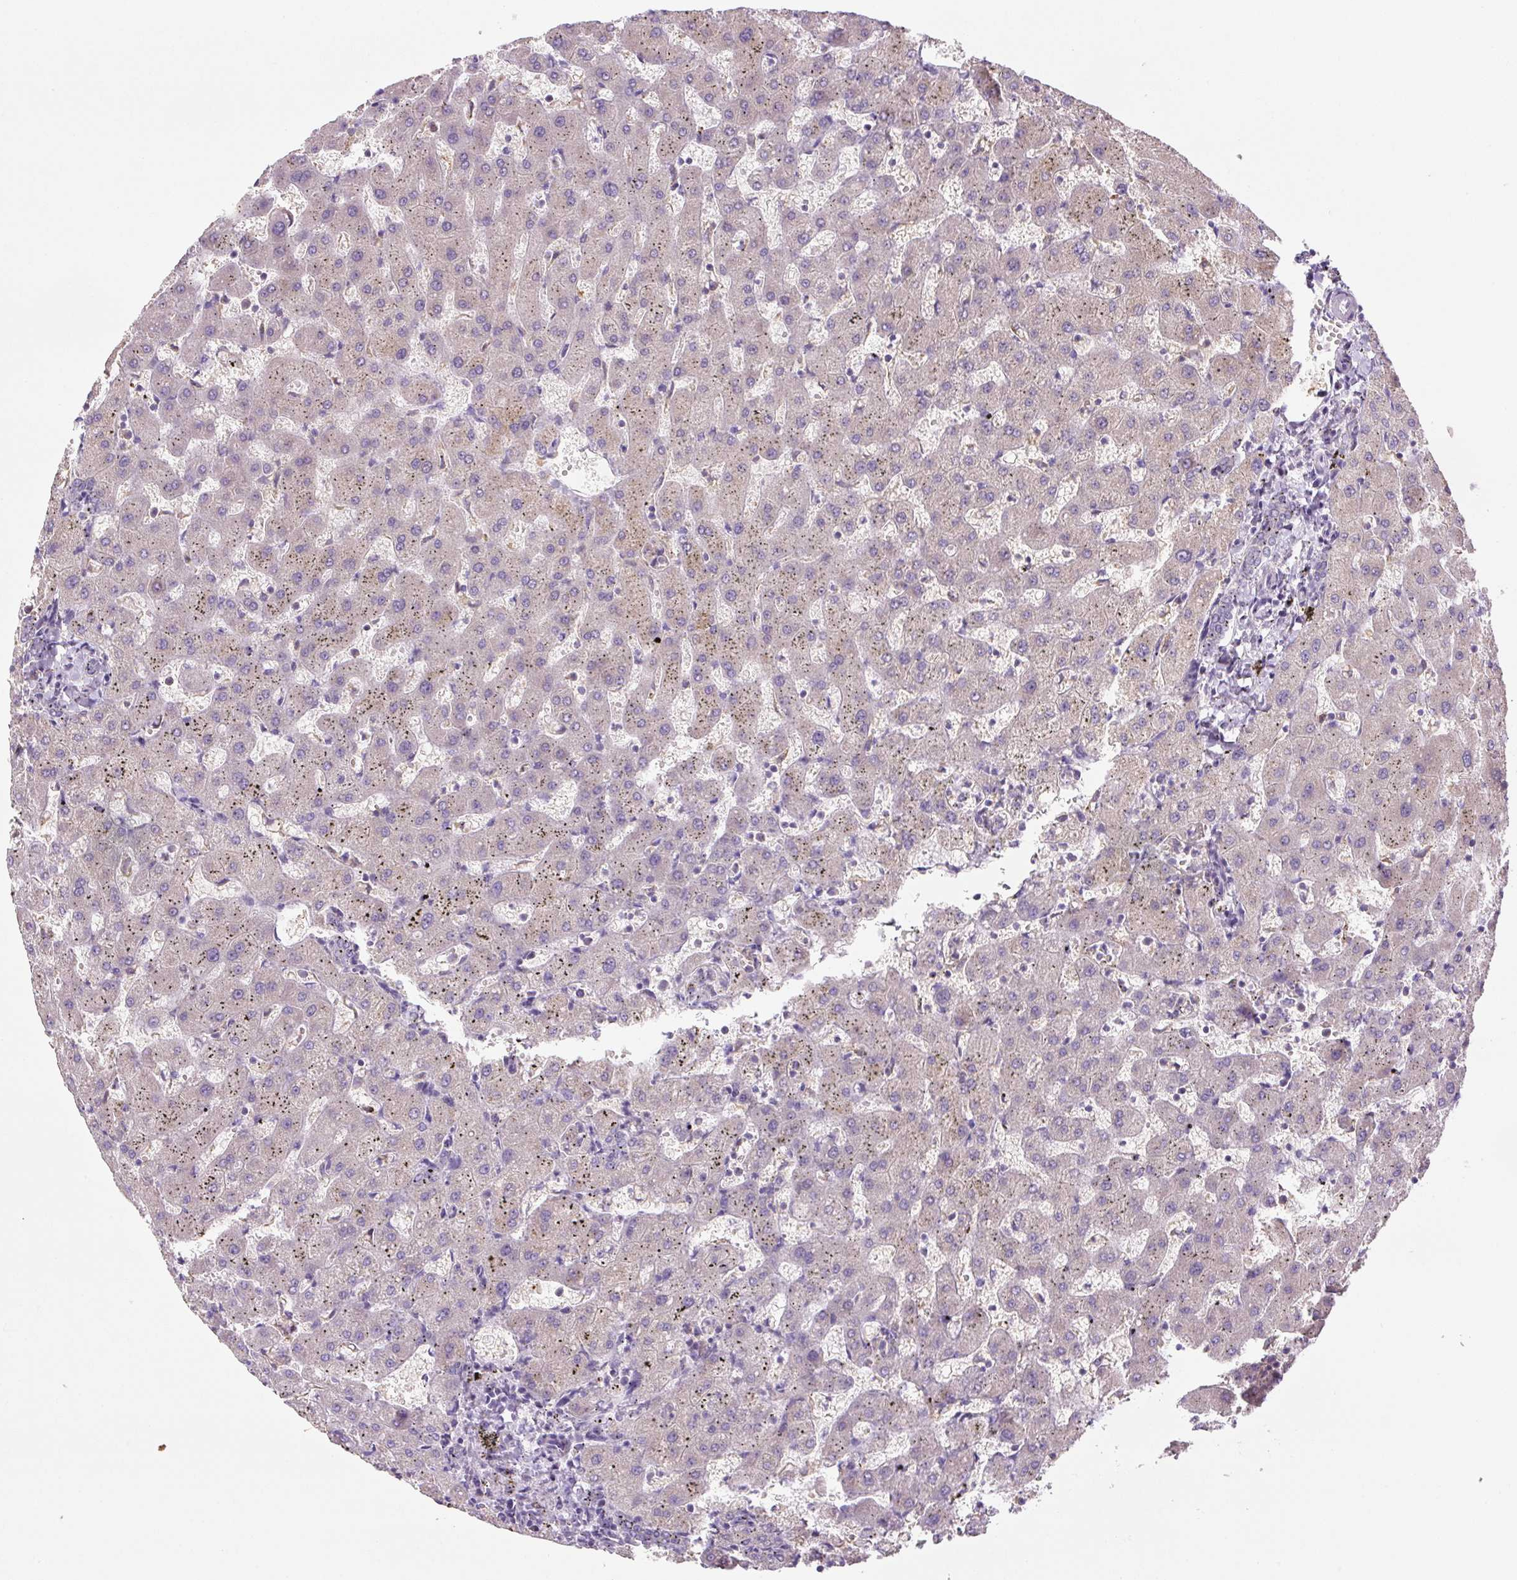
{"staining": {"intensity": "negative", "quantity": "none", "location": "none"}, "tissue": "liver", "cell_type": "Cholangiocytes", "image_type": "normal", "snomed": [{"axis": "morphology", "description": "Normal tissue, NOS"}, {"axis": "topography", "description": "Liver"}], "caption": "Cholangiocytes are negative for brown protein staining in benign liver. (Stains: DAB (3,3'-diaminobenzidine) IHC with hematoxylin counter stain, Microscopy: brightfield microscopy at high magnification).", "gene": "SPSB2", "patient": {"sex": "female", "age": 63}}